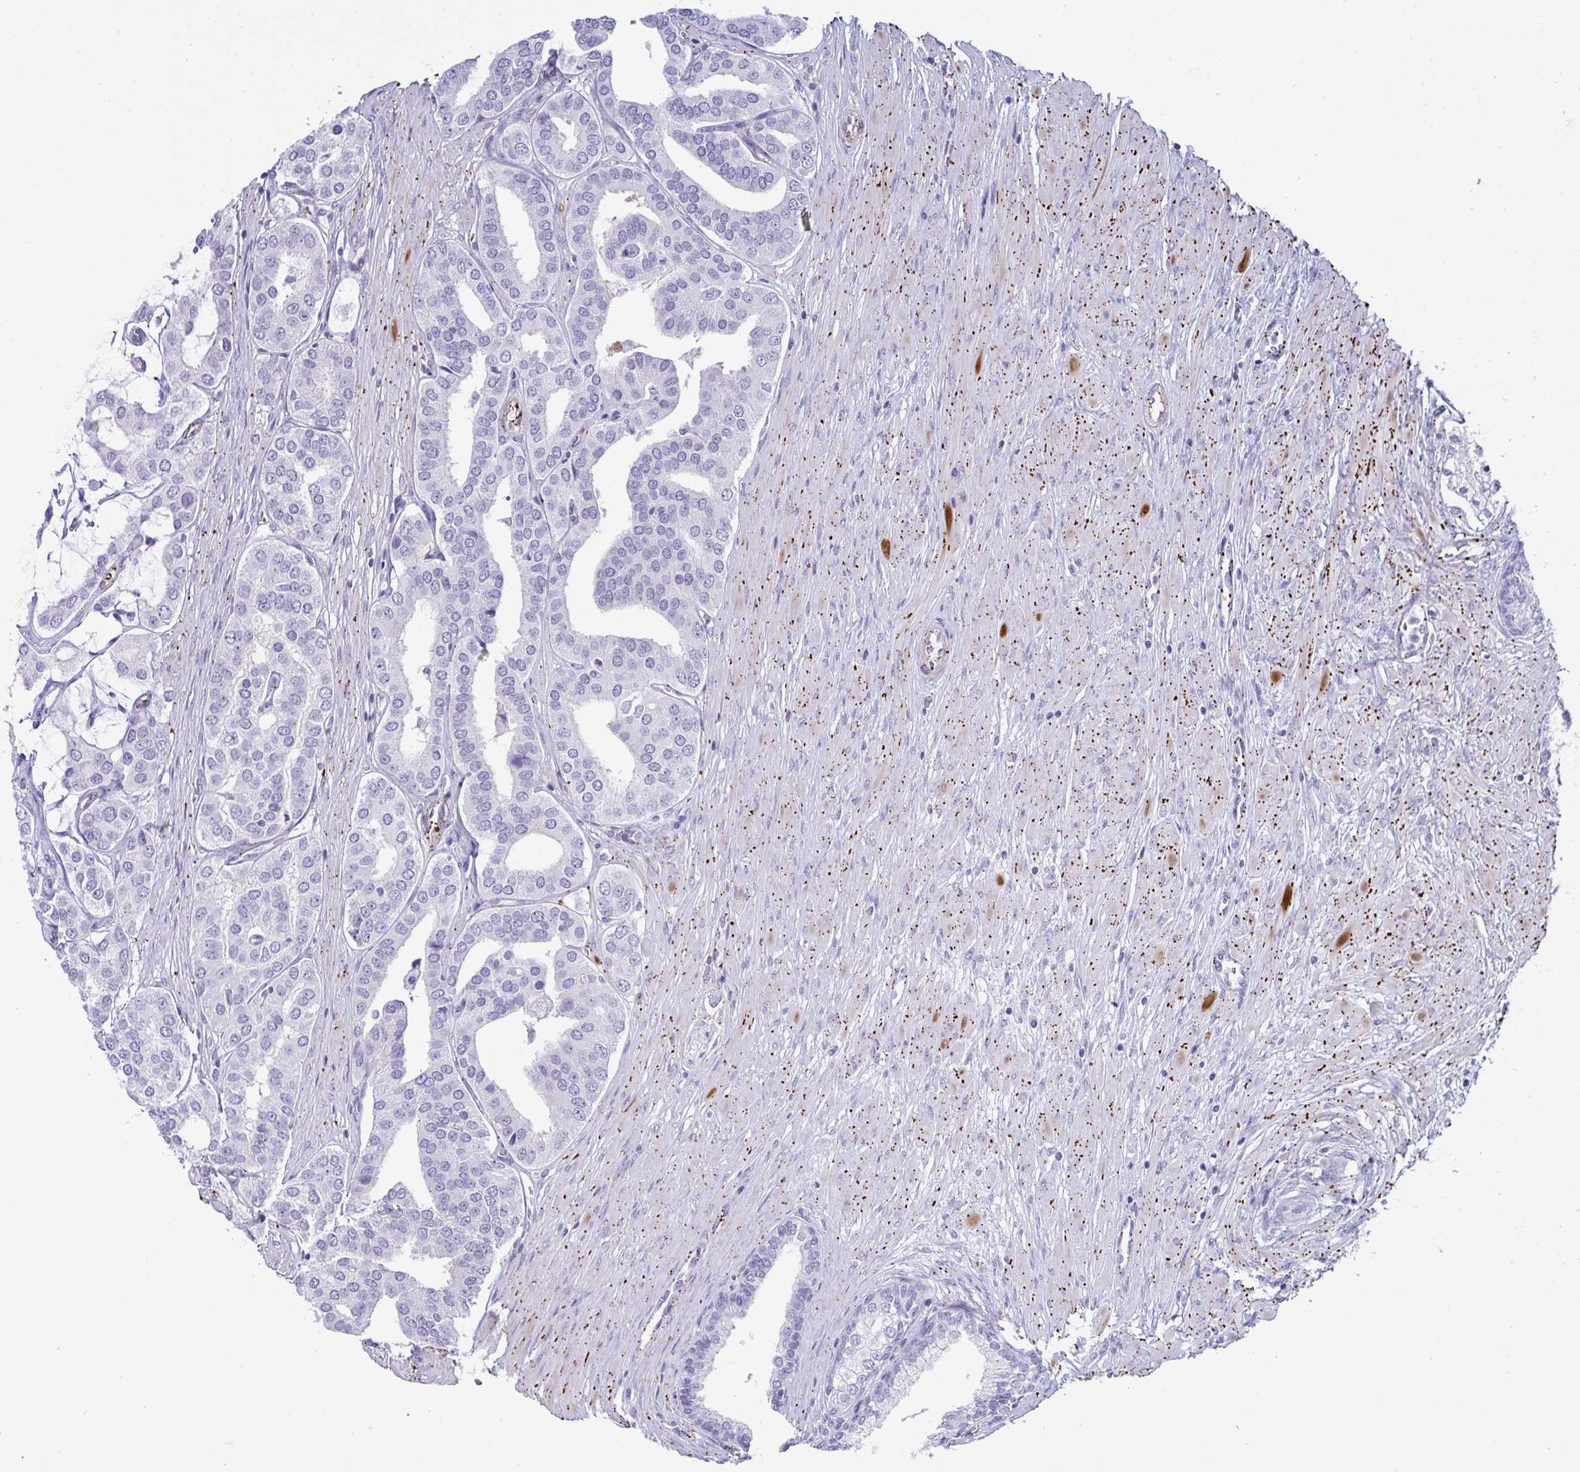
{"staining": {"intensity": "negative", "quantity": "none", "location": "none"}, "tissue": "prostate cancer", "cell_type": "Tumor cells", "image_type": "cancer", "snomed": [{"axis": "morphology", "description": "Adenocarcinoma, High grade"}, {"axis": "topography", "description": "Prostate"}], "caption": "Photomicrograph shows no significant protein expression in tumor cells of adenocarcinoma (high-grade) (prostate). (DAB IHC with hematoxylin counter stain).", "gene": "UBL3", "patient": {"sex": "male", "age": 58}}